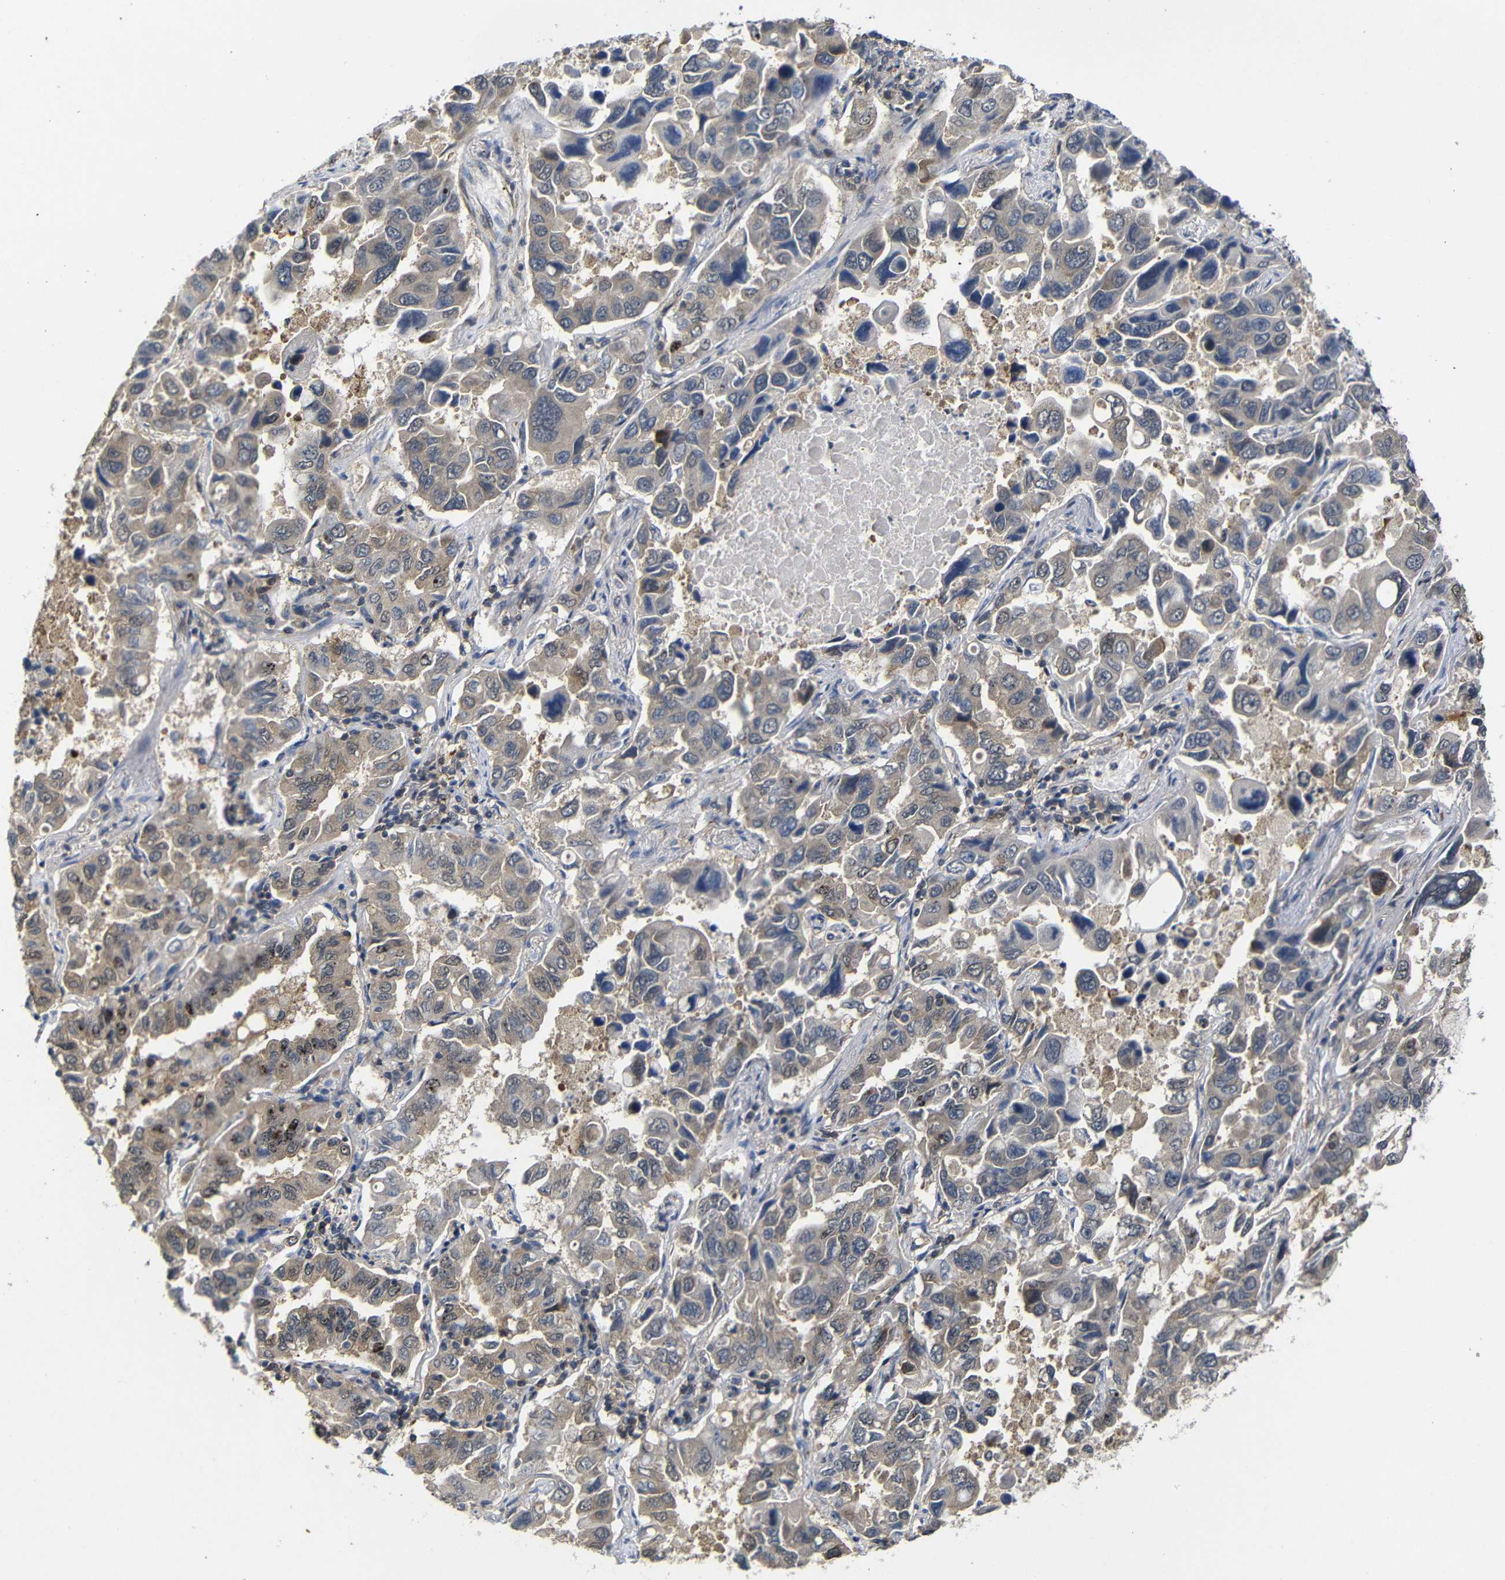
{"staining": {"intensity": "weak", "quantity": ">75%", "location": "cytoplasmic/membranous"}, "tissue": "lung cancer", "cell_type": "Tumor cells", "image_type": "cancer", "snomed": [{"axis": "morphology", "description": "Adenocarcinoma, NOS"}, {"axis": "topography", "description": "Lung"}], "caption": "This is a photomicrograph of immunohistochemistry staining of lung adenocarcinoma, which shows weak staining in the cytoplasmic/membranous of tumor cells.", "gene": "ATG12", "patient": {"sex": "male", "age": 64}}